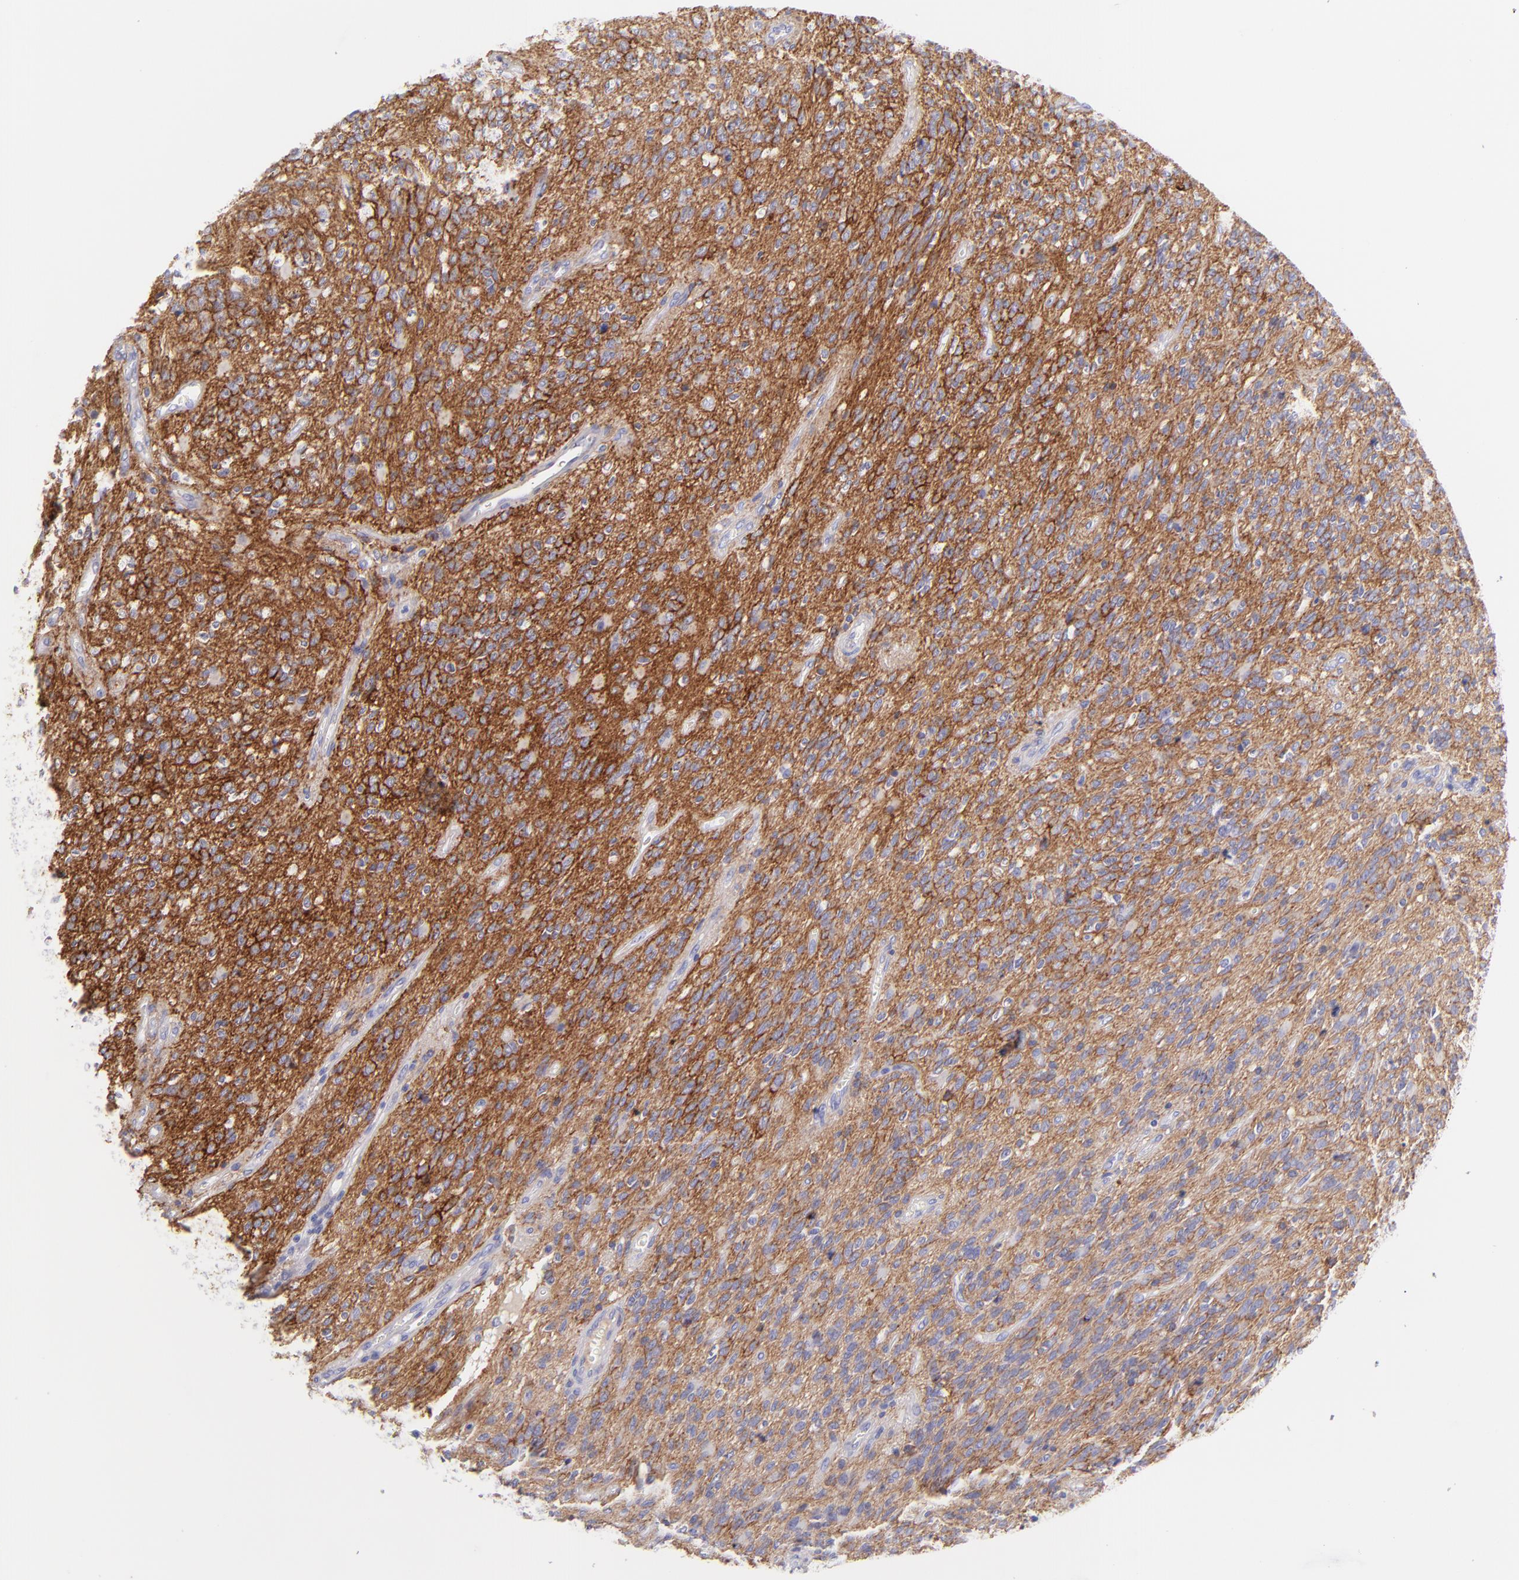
{"staining": {"intensity": "moderate", "quantity": "25%-75%", "location": "cytoplasmic/membranous"}, "tissue": "glioma", "cell_type": "Tumor cells", "image_type": "cancer", "snomed": [{"axis": "morphology", "description": "Glioma, malignant, Low grade"}, {"axis": "topography", "description": "Brain"}], "caption": "This is an image of IHC staining of glioma, which shows moderate staining in the cytoplasmic/membranous of tumor cells.", "gene": "CD81", "patient": {"sex": "female", "age": 15}}